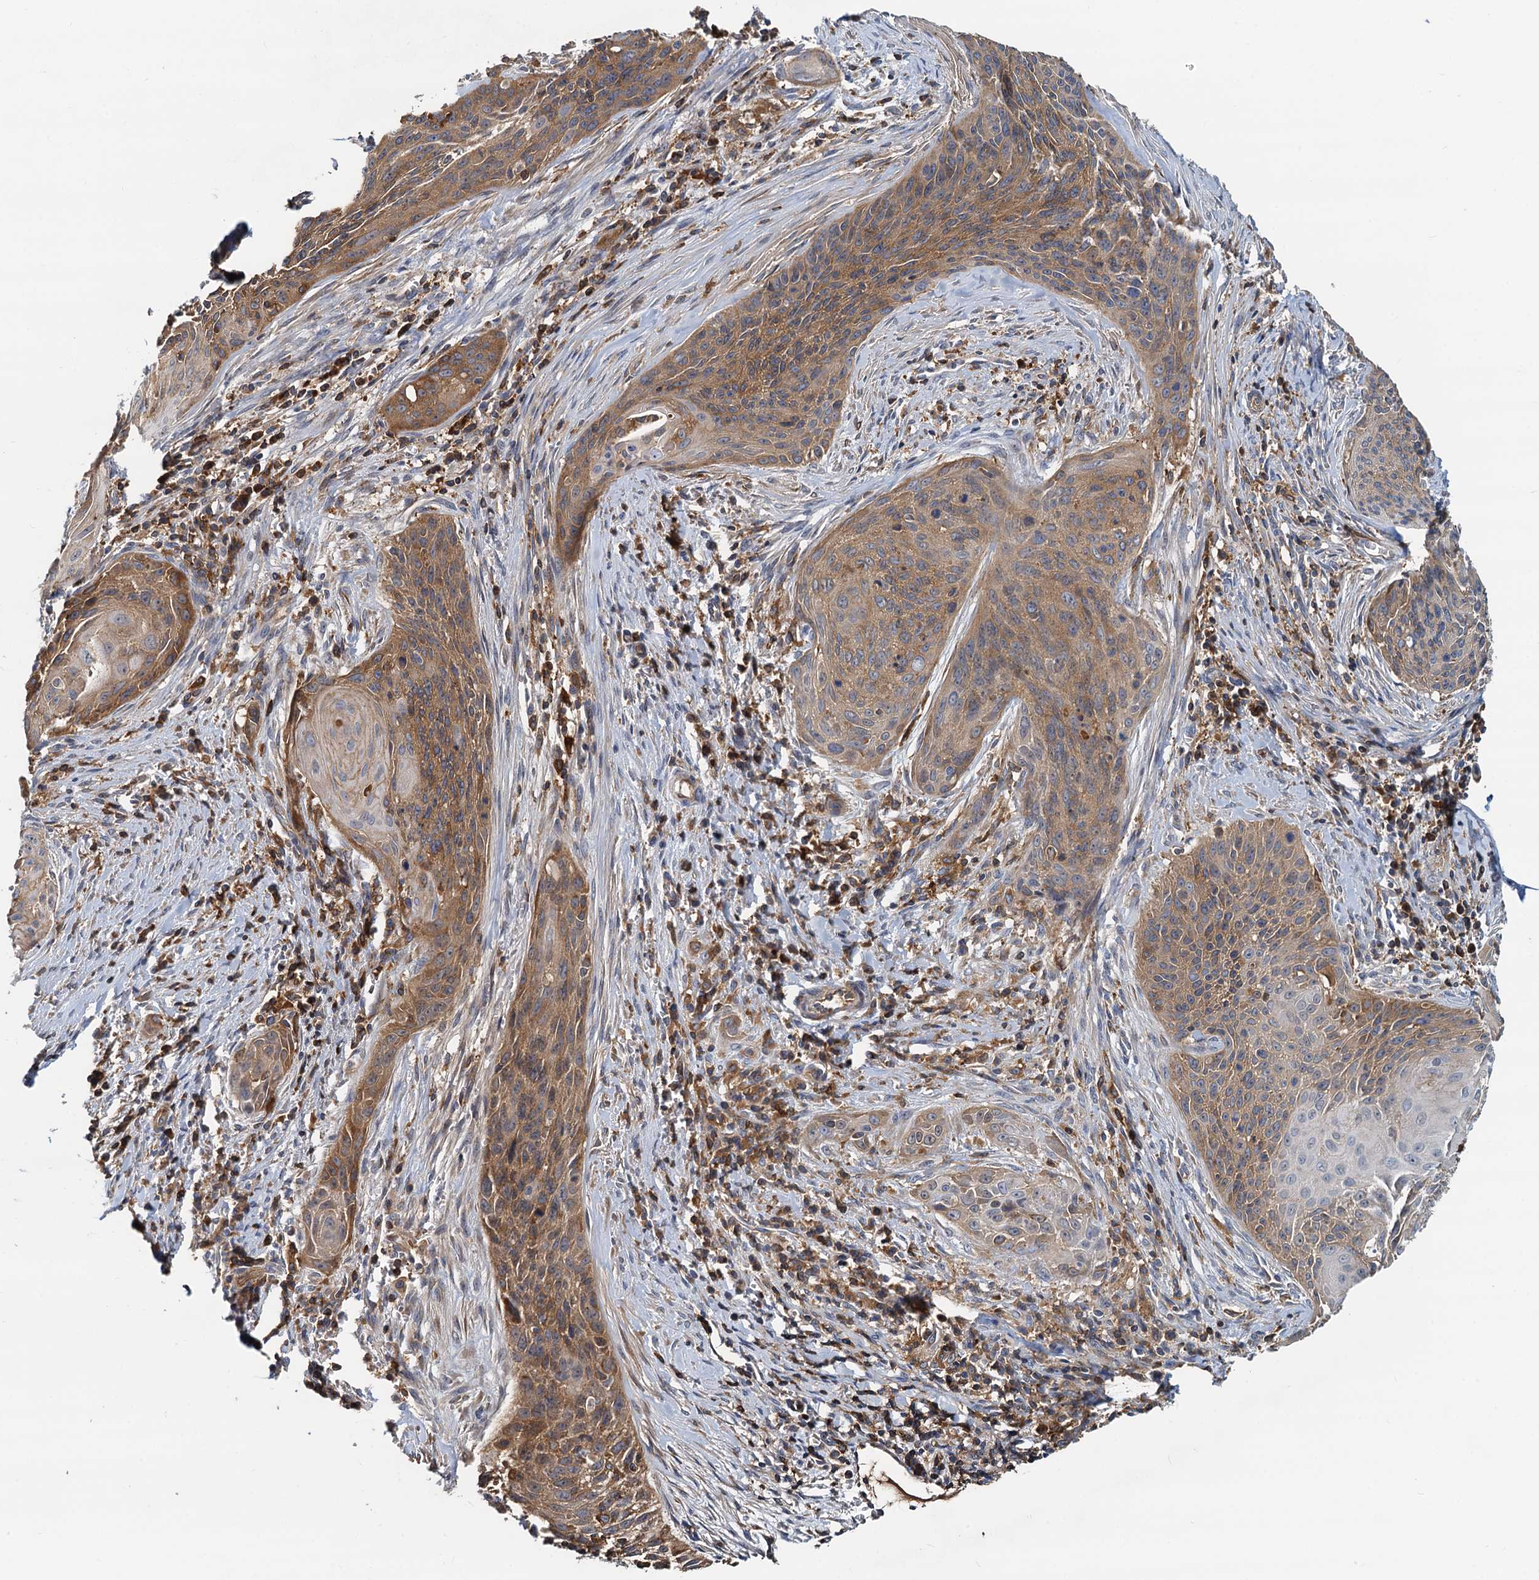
{"staining": {"intensity": "moderate", "quantity": ">75%", "location": "cytoplasmic/membranous"}, "tissue": "cervical cancer", "cell_type": "Tumor cells", "image_type": "cancer", "snomed": [{"axis": "morphology", "description": "Squamous cell carcinoma, NOS"}, {"axis": "topography", "description": "Cervix"}], "caption": "This histopathology image demonstrates immunohistochemistry (IHC) staining of human squamous cell carcinoma (cervical), with medium moderate cytoplasmic/membranous staining in about >75% of tumor cells.", "gene": "LNX2", "patient": {"sex": "female", "age": 55}}